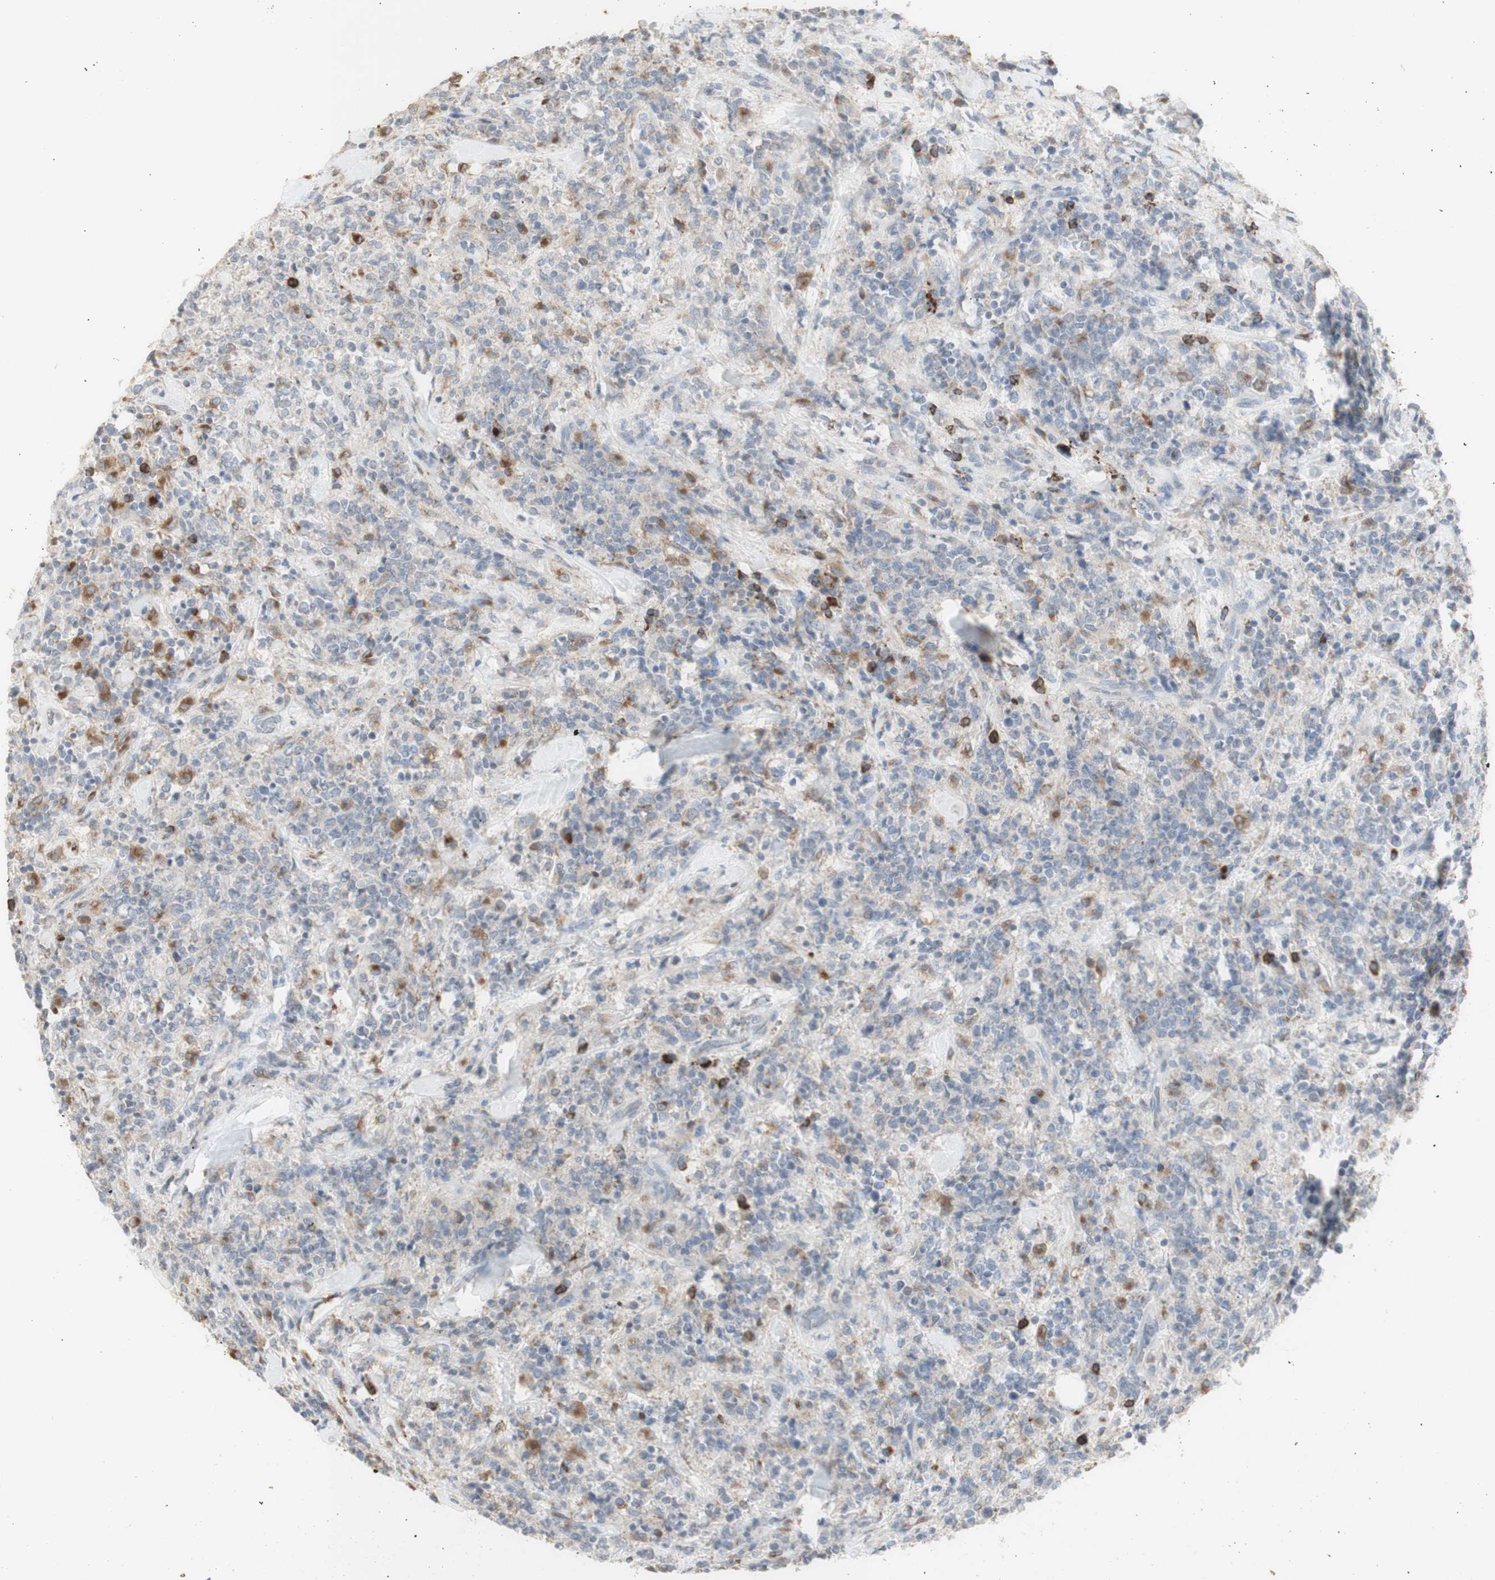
{"staining": {"intensity": "negative", "quantity": "none", "location": "none"}, "tissue": "lymphoma", "cell_type": "Tumor cells", "image_type": "cancer", "snomed": [{"axis": "morphology", "description": "Malignant lymphoma, non-Hodgkin's type, High grade"}, {"axis": "topography", "description": "Soft tissue"}], "caption": "Lymphoma stained for a protein using IHC shows no expression tumor cells.", "gene": "ATP6V1B1", "patient": {"sex": "male", "age": 18}}